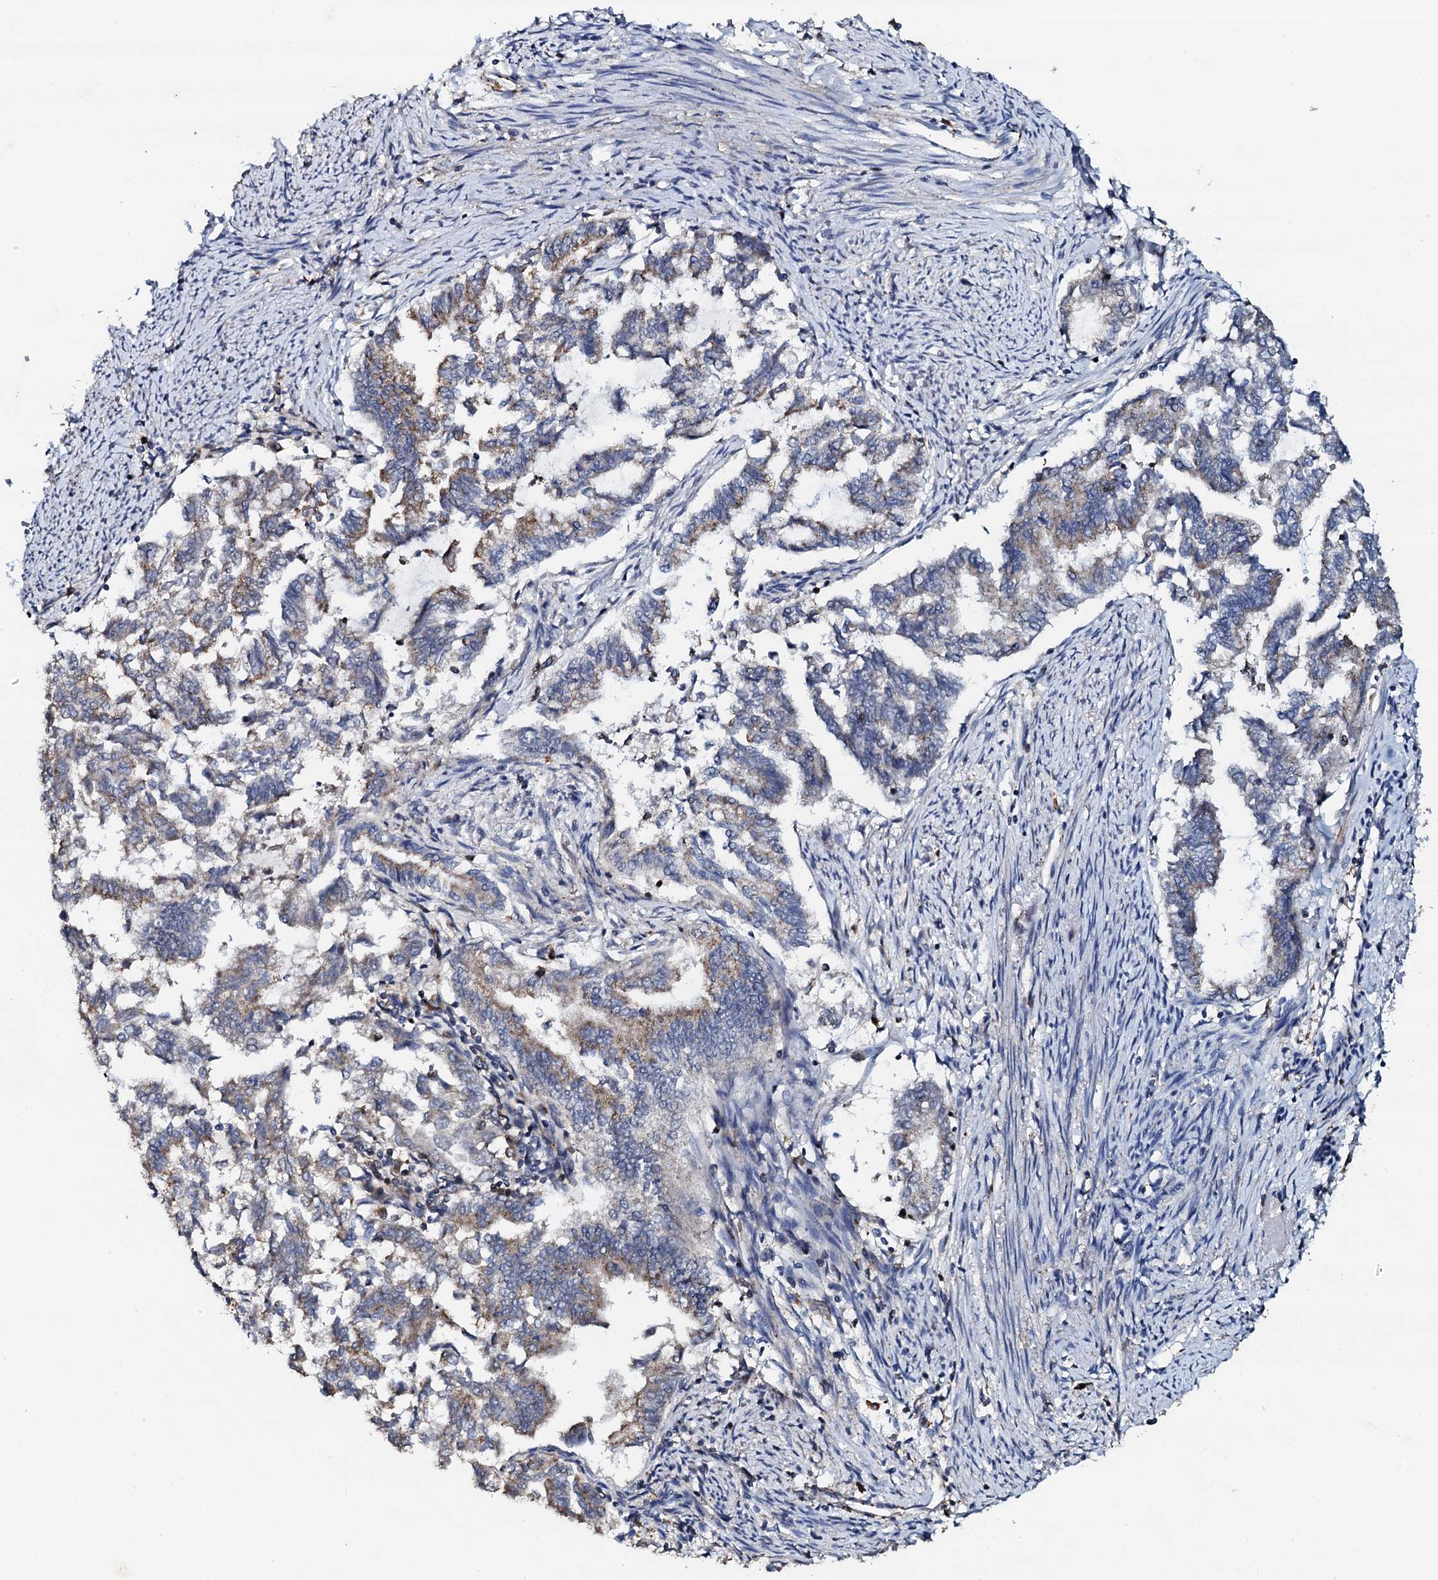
{"staining": {"intensity": "moderate", "quantity": ">75%", "location": "cytoplasmic/membranous"}, "tissue": "endometrial cancer", "cell_type": "Tumor cells", "image_type": "cancer", "snomed": [{"axis": "morphology", "description": "Adenocarcinoma, NOS"}, {"axis": "topography", "description": "Endometrium"}], "caption": "This is an image of immunohistochemistry (IHC) staining of adenocarcinoma (endometrial), which shows moderate positivity in the cytoplasmic/membranous of tumor cells.", "gene": "GRK2", "patient": {"sex": "female", "age": 79}}